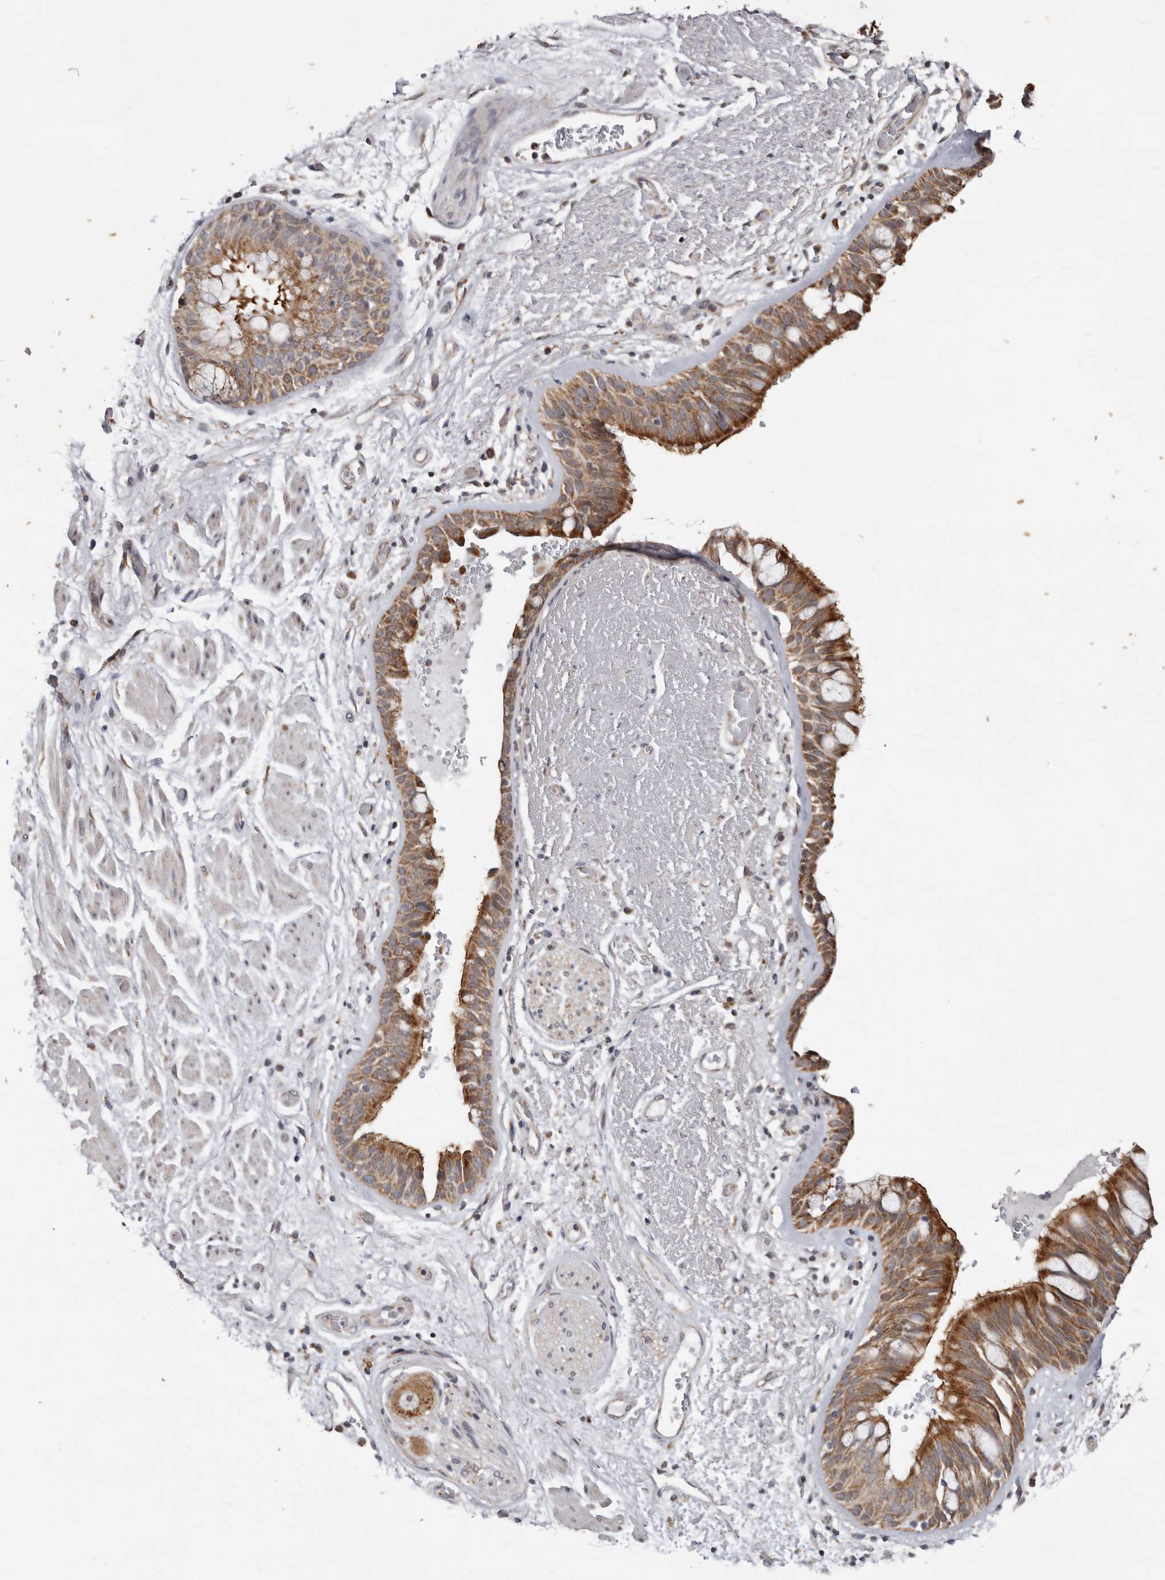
{"staining": {"intensity": "moderate", "quantity": ">75%", "location": "cytoplasmic/membranous"}, "tissue": "bronchus", "cell_type": "Respiratory epithelial cells", "image_type": "normal", "snomed": [{"axis": "morphology", "description": "Normal tissue, NOS"}, {"axis": "morphology", "description": "Squamous cell carcinoma, NOS"}, {"axis": "topography", "description": "Lymph node"}, {"axis": "topography", "description": "Bronchus"}, {"axis": "topography", "description": "Lung"}], "caption": "Approximately >75% of respiratory epithelial cells in normal human bronchus demonstrate moderate cytoplasmic/membranous protein positivity as visualized by brown immunohistochemical staining.", "gene": "MRPL18", "patient": {"sex": "male", "age": 66}}